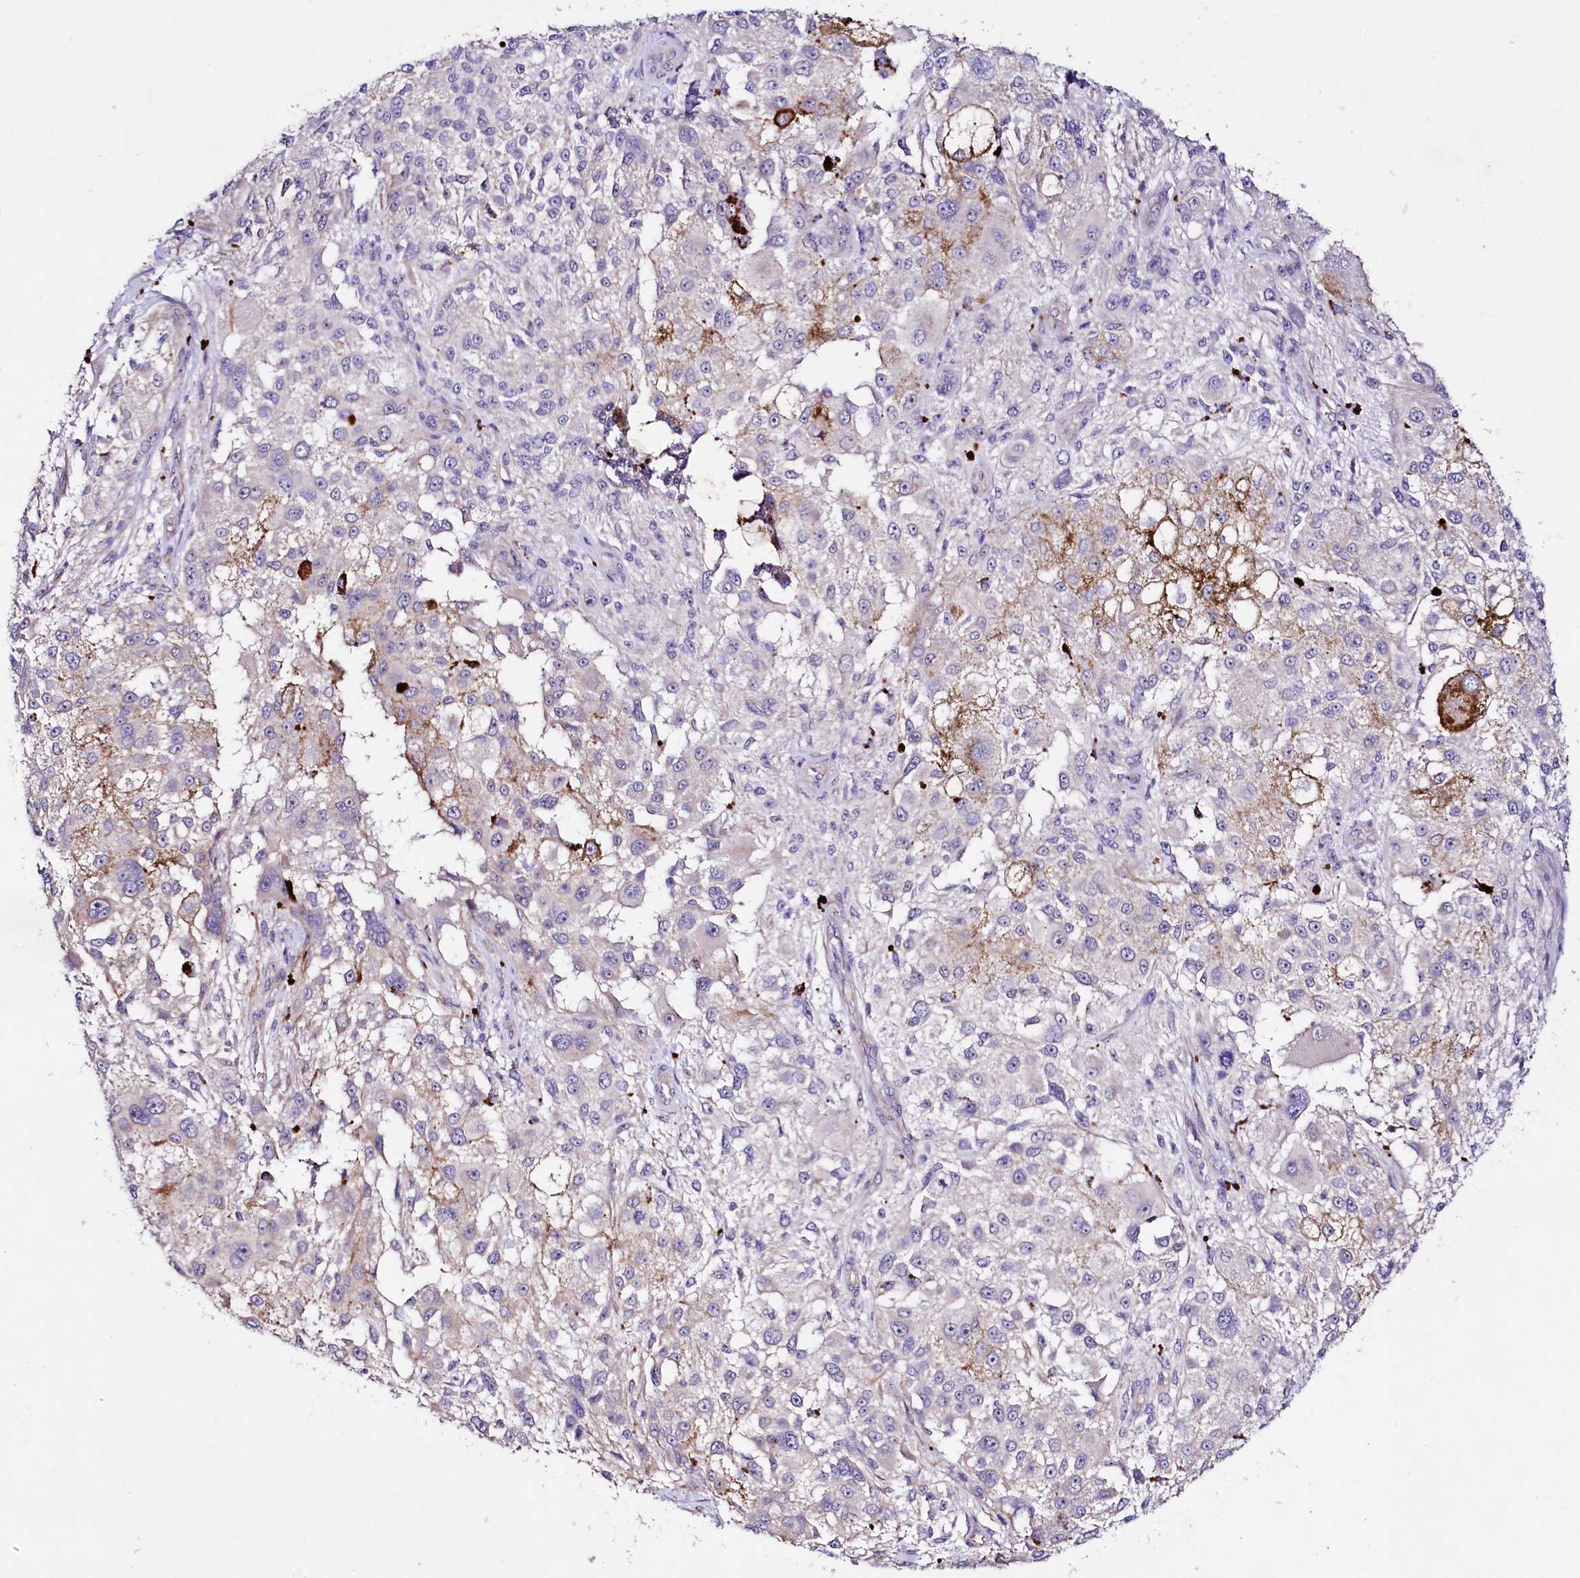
{"staining": {"intensity": "negative", "quantity": "none", "location": "none"}, "tissue": "melanoma", "cell_type": "Tumor cells", "image_type": "cancer", "snomed": [{"axis": "morphology", "description": "Necrosis, NOS"}, {"axis": "morphology", "description": "Malignant melanoma, NOS"}, {"axis": "topography", "description": "Skin"}], "caption": "Malignant melanoma was stained to show a protein in brown. There is no significant expression in tumor cells. Nuclei are stained in blue.", "gene": "SLC7A1", "patient": {"sex": "female", "age": 87}}